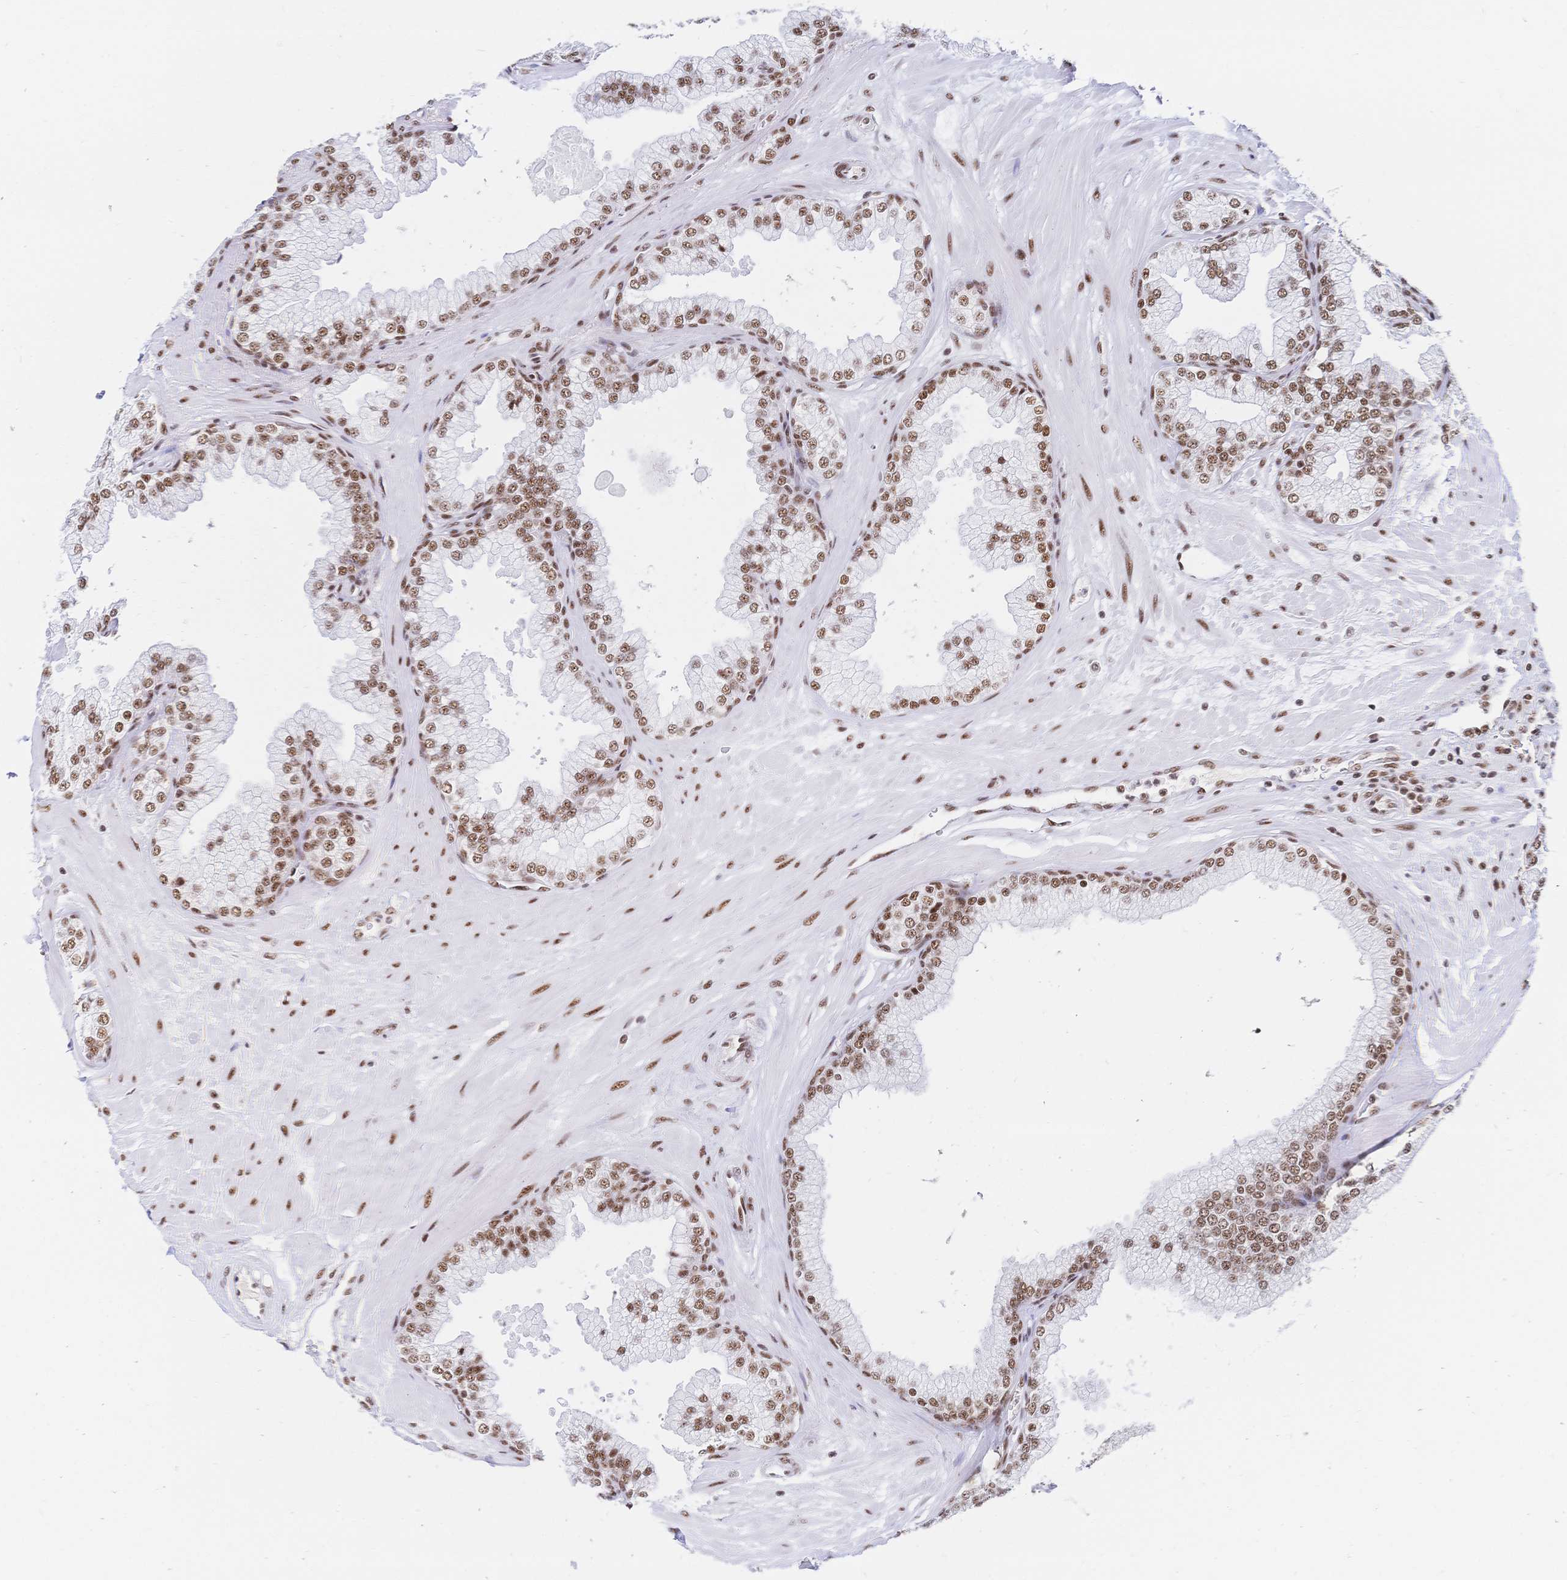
{"staining": {"intensity": "moderate", "quantity": ">75%", "location": "nuclear"}, "tissue": "prostate", "cell_type": "Glandular cells", "image_type": "normal", "snomed": [{"axis": "morphology", "description": "Normal tissue, NOS"}, {"axis": "topography", "description": "Prostate"}, {"axis": "topography", "description": "Peripheral nerve tissue"}], "caption": "An IHC histopathology image of benign tissue is shown. Protein staining in brown labels moderate nuclear positivity in prostate within glandular cells.", "gene": "SRSF1", "patient": {"sex": "male", "age": 61}}